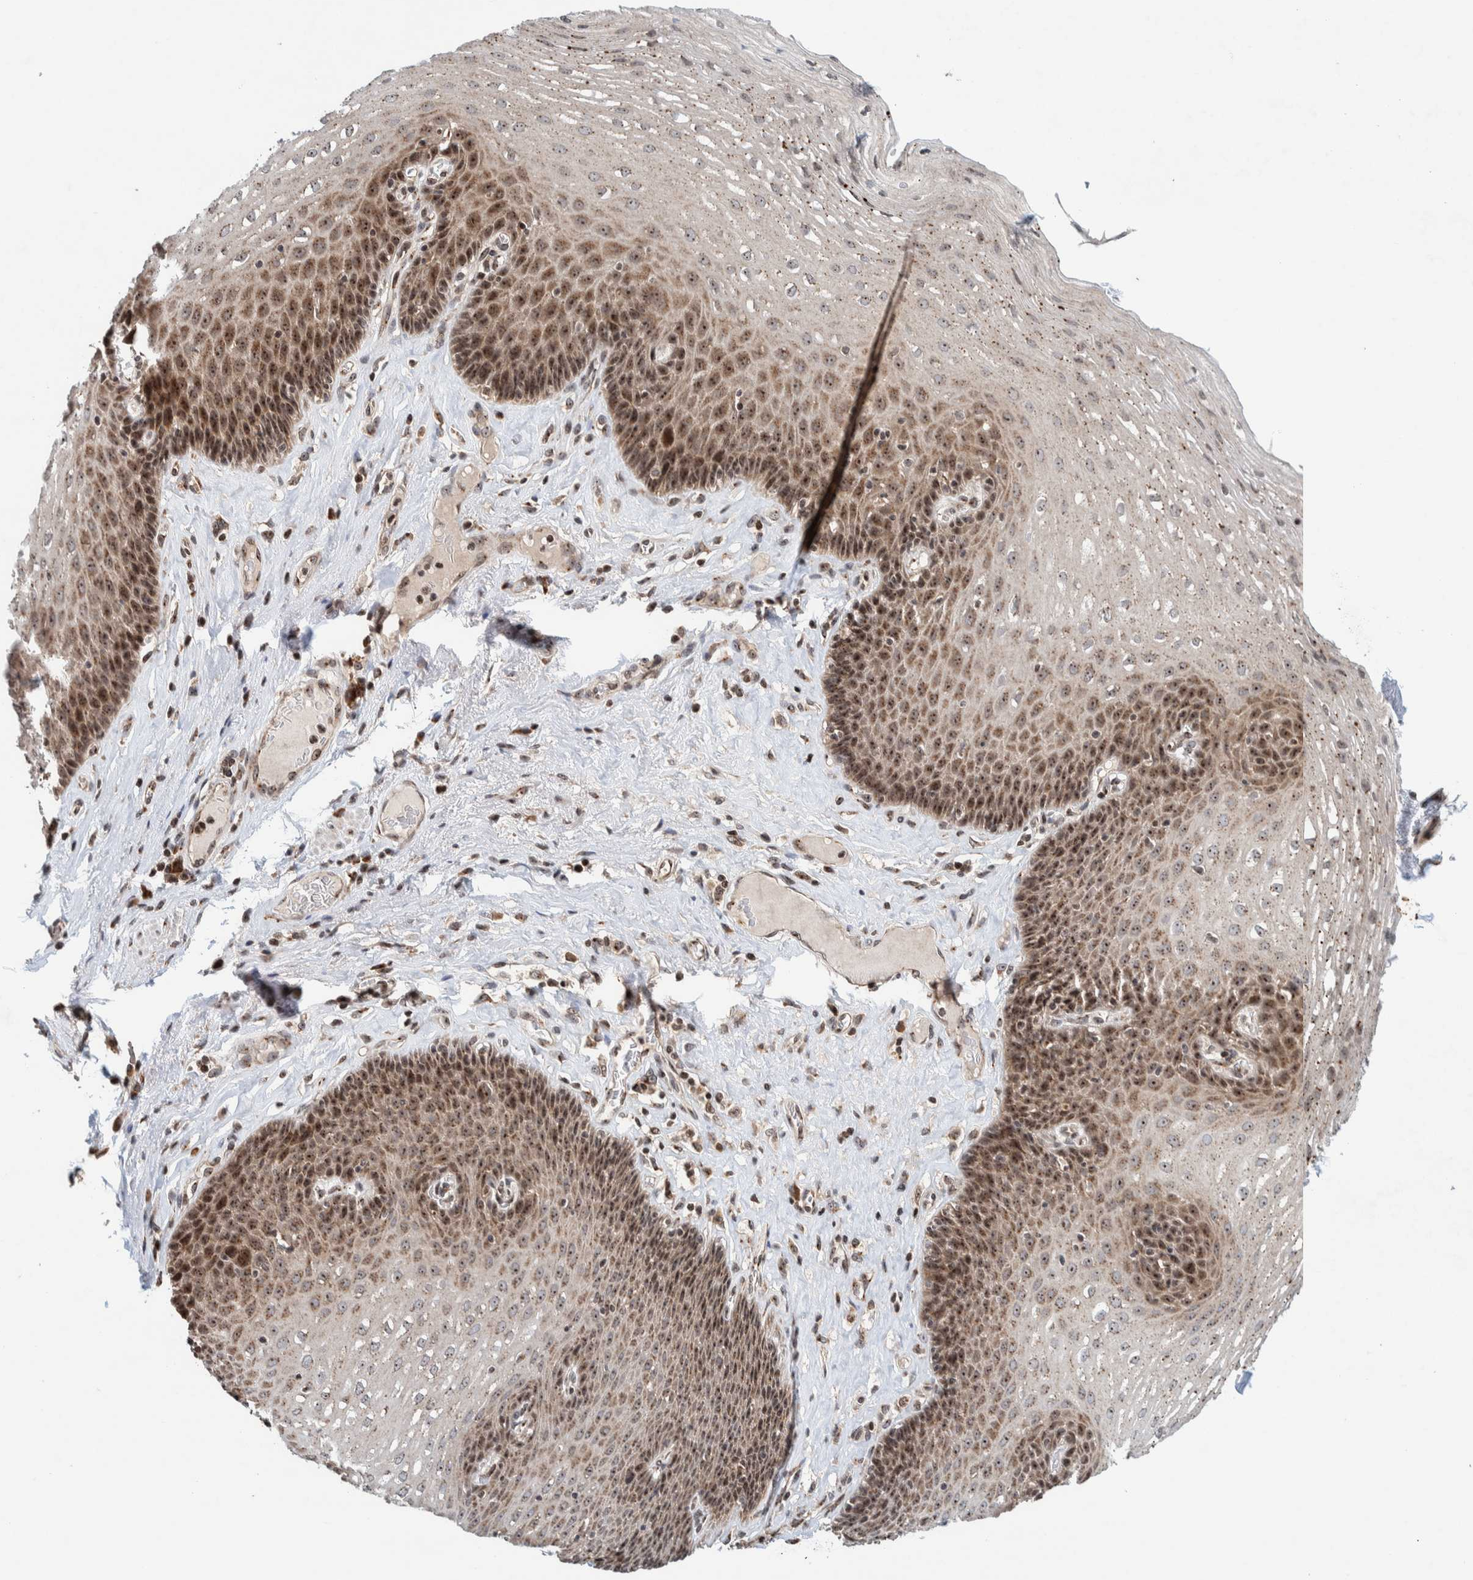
{"staining": {"intensity": "moderate", "quantity": ">75%", "location": "cytoplasmic/membranous,nuclear"}, "tissue": "esophagus", "cell_type": "Squamous epithelial cells", "image_type": "normal", "snomed": [{"axis": "morphology", "description": "Normal tissue, NOS"}, {"axis": "topography", "description": "Esophagus"}], "caption": "A photomicrograph of human esophagus stained for a protein shows moderate cytoplasmic/membranous,nuclear brown staining in squamous epithelial cells. (IHC, brightfield microscopy, high magnification).", "gene": "CCDC182", "patient": {"sex": "female", "age": 66}}